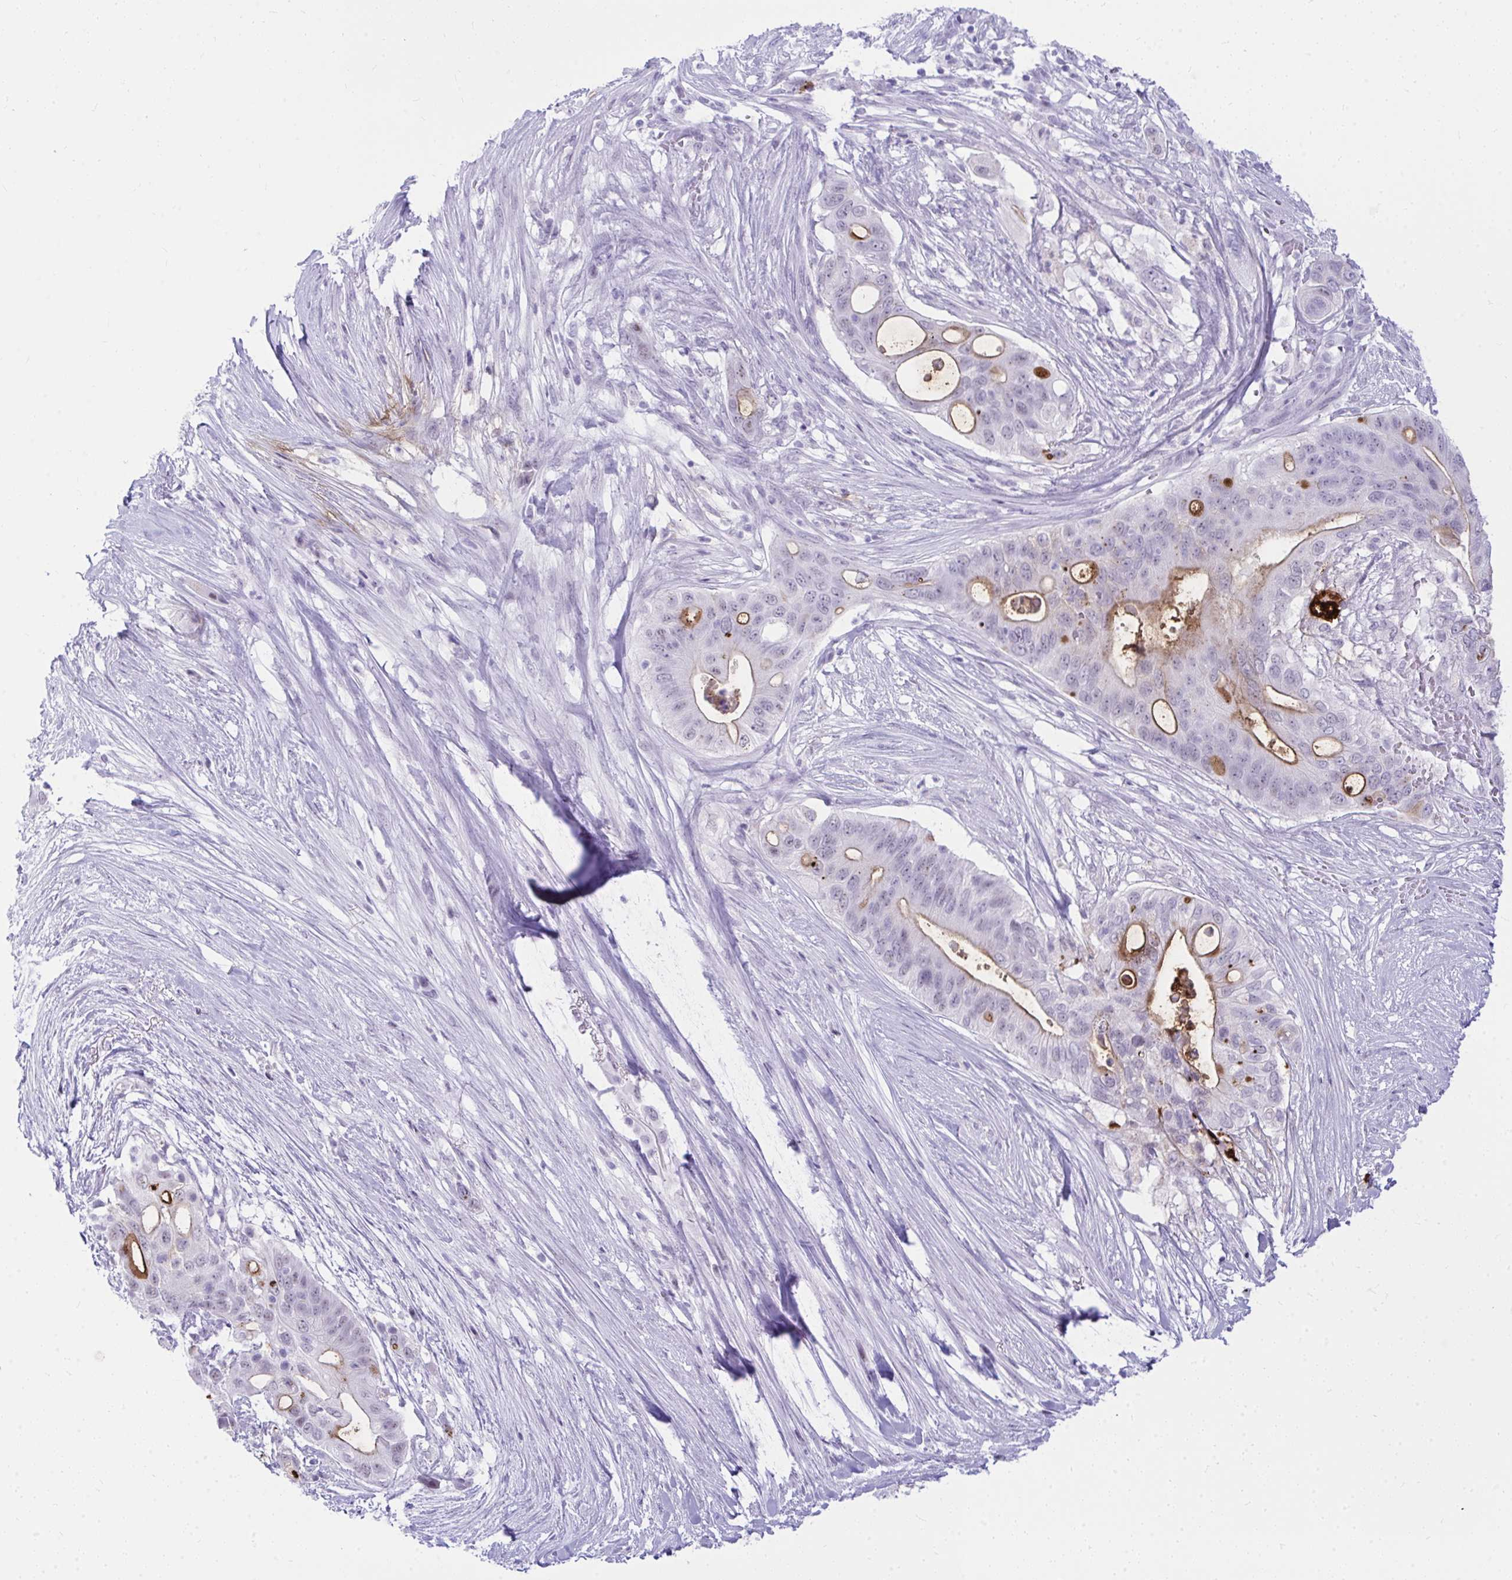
{"staining": {"intensity": "moderate", "quantity": "<25%", "location": "cytoplasmic/membranous"}, "tissue": "pancreatic cancer", "cell_type": "Tumor cells", "image_type": "cancer", "snomed": [{"axis": "morphology", "description": "Adenocarcinoma, NOS"}, {"axis": "topography", "description": "Pancreas"}], "caption": "Immunohistochemical staining of adenocarcinoma (pancreatic) demonstrates low levels of moderate cytoplasmic/membranous expression in about <25% of tumor cells. The staining is performed using DAB brown chromogen to label protein expression. The nuclei are counter-stained blue using hematoxylin.", "gene": "OR5F1", "patient": {"sex": "female", "age": 72}}